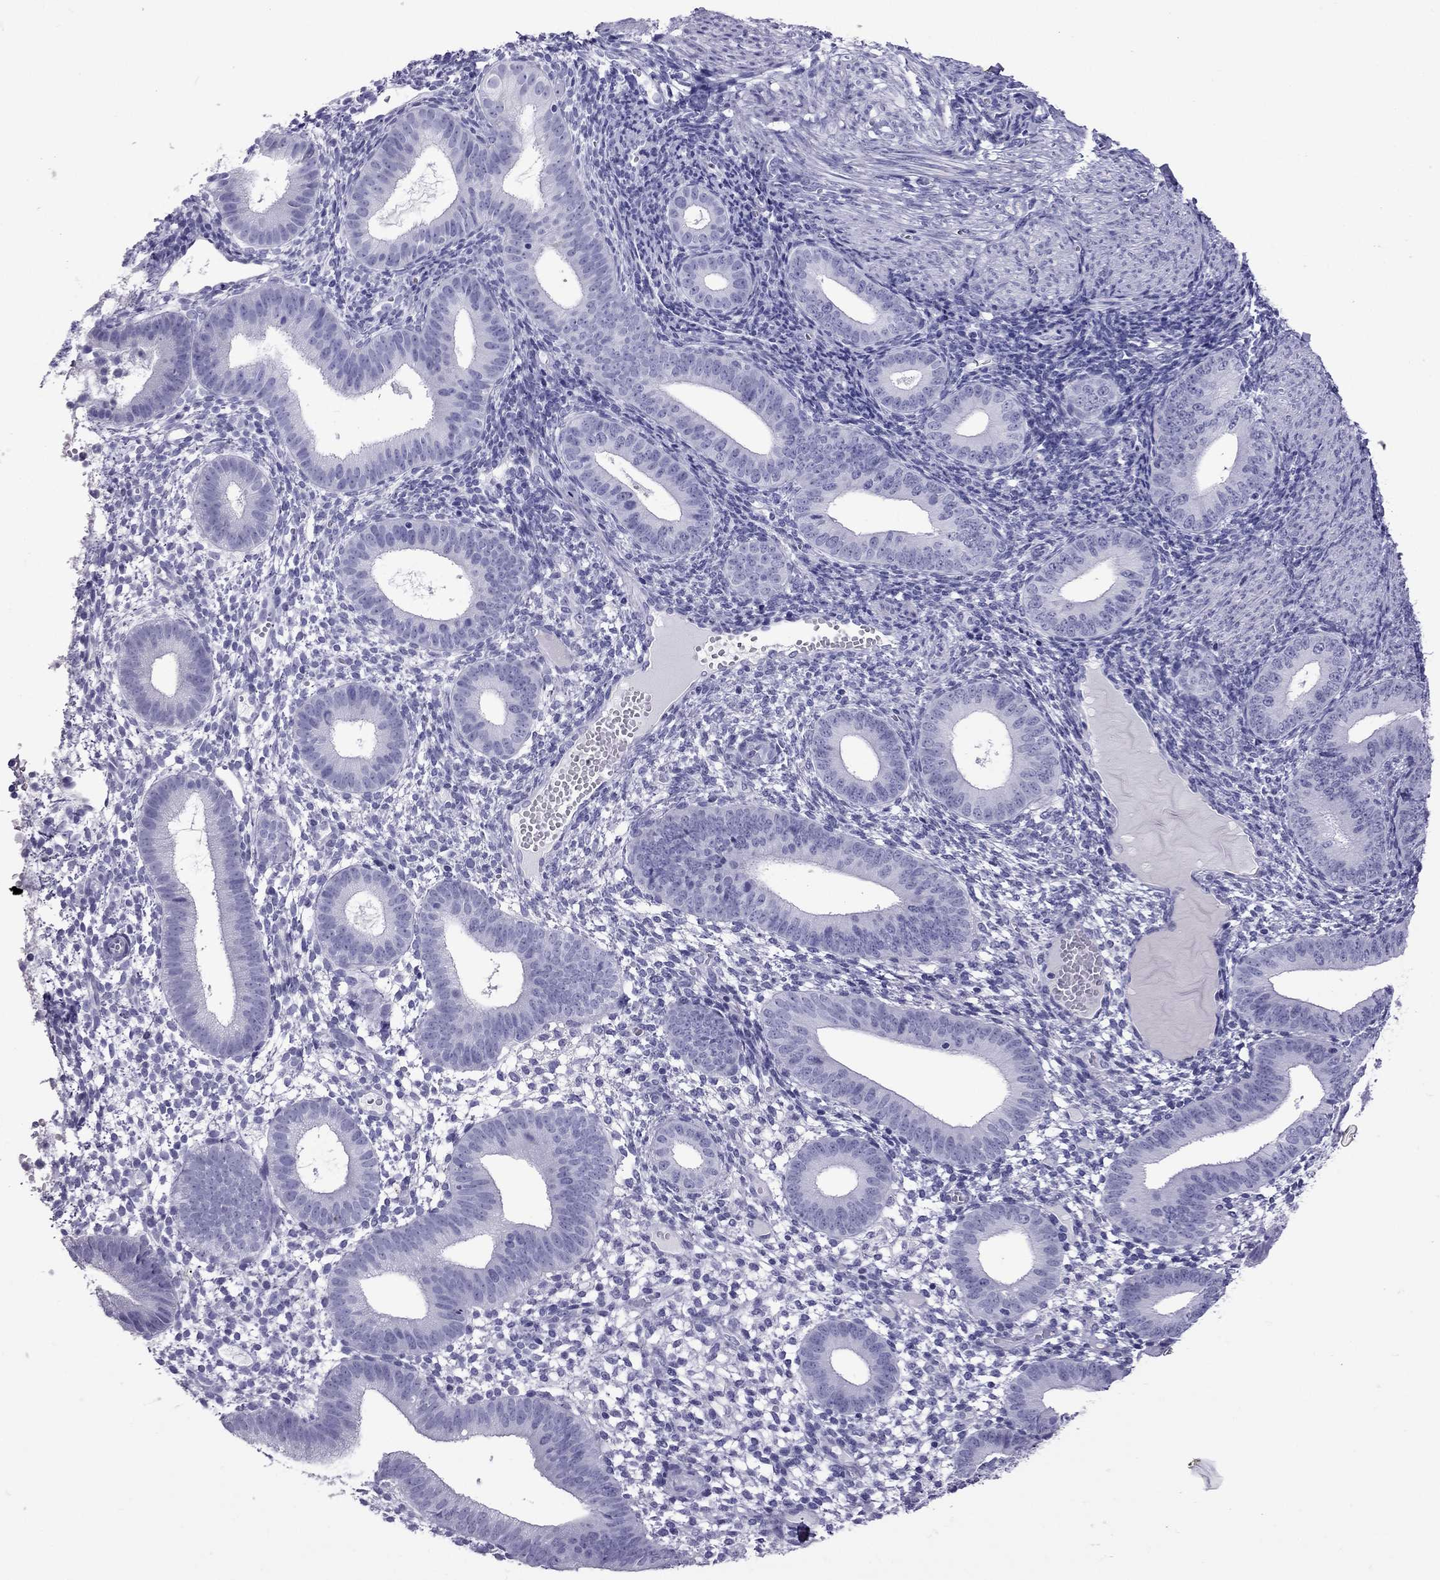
{"staining": {"intensity": "negative", "quantity": "none", "location": "none"}, "tissue": "endometrium", "cell_type": "Cells in endometrial stroma", "image_type": "normal", "snomed": [{"axis": "morphology", "description": "Normal tissue, NOS"}, {"axis": "topography", "description": "Endometrium"}], "caption": "Endometrium stained for a protein using immunohistochemistry shows no expression cells in endometrial stroma.", "gene": "TFF3", "patient": {"sex": "female", "age": 39}}